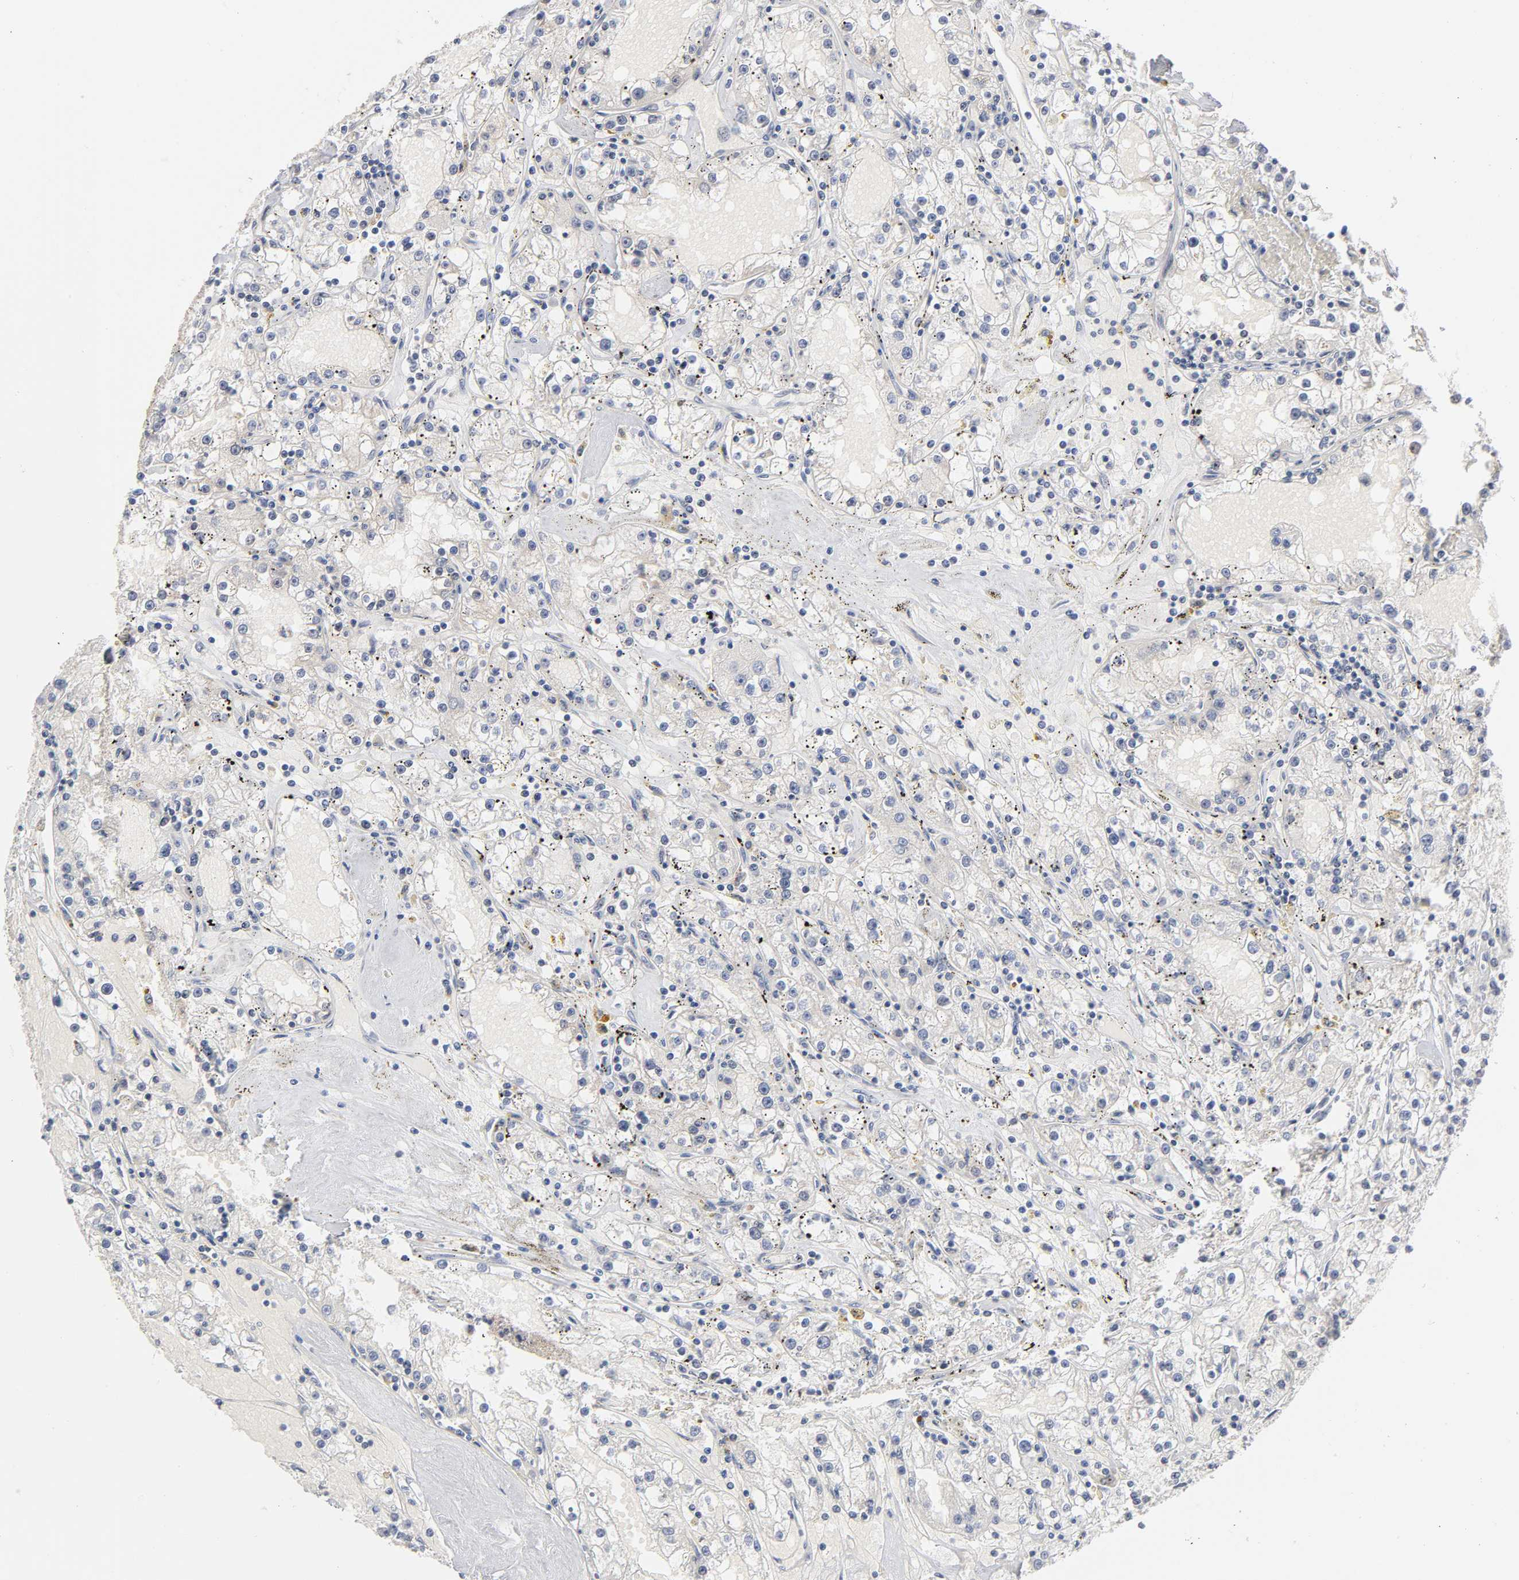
{"staining": {"intensity": "negative", "quantity": "none", "location": "none"}, "tissue": "renal cancer", "cell_type": "Tumor cells", "image_type": "cancer", "snomed": [{"axis": "morphology", "description": "Adenocarcinoma, NOS"}, {"axis": "topography", "description": "Kidney"}], "caption": "The photomicrograph exhibits no significant positivity in tumor cells of adenocarcinoma (renal).", "gene": "UBL4A", "patient": {"sex": "male", "age": 56}}